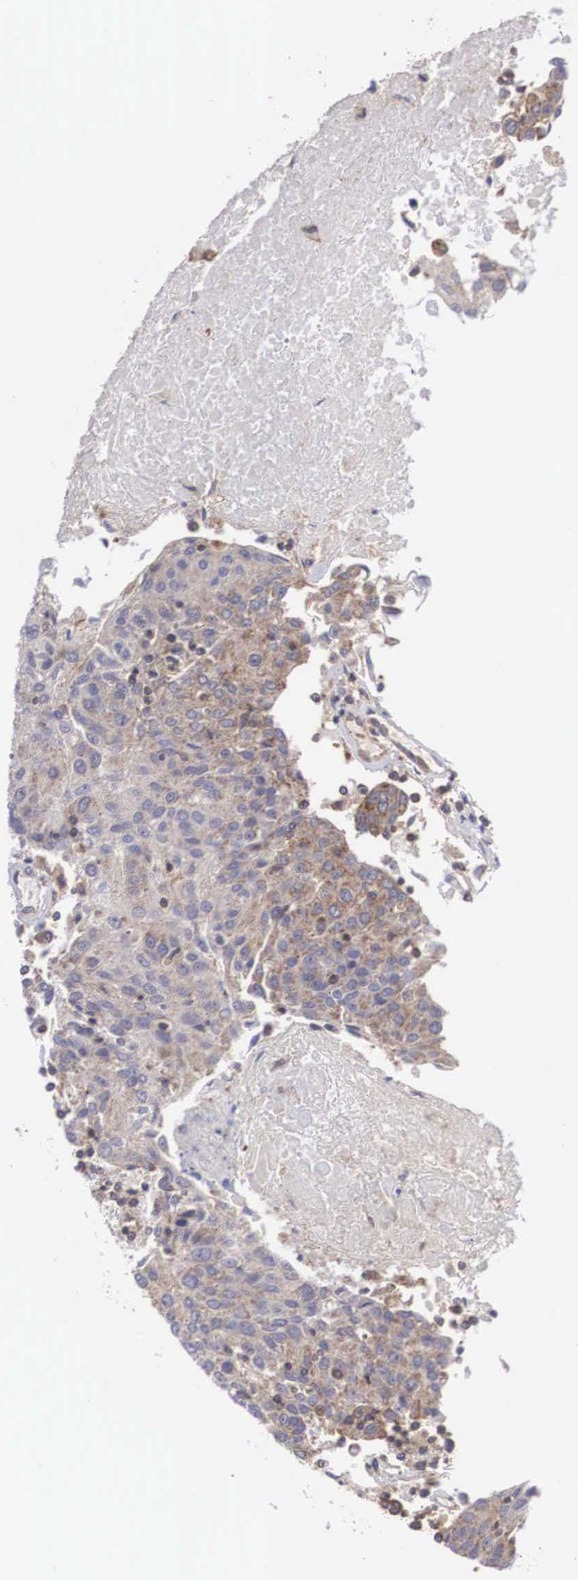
{"staining": {"intensity": "weak", "quantity": ">75%", "location": "cytoplasmic/membranous"}, "tissue": "urothelial cancer", "cell_type": "Tumor cells", "image_type": "cancer", "snomed": [{"axis": "morphology", "description": "Urothelial carcinoma, High grade"}, {"axis": "topography", "description": "Urinary bladder"}], "caption": "This is an image of immunohistochemistry staining of urothelial cancer, which shows weak staining in the cytoplasmic/membranous of tumor cells.", "gene": "DHRS1", "patient": {"sex": "female", "age": 85}}